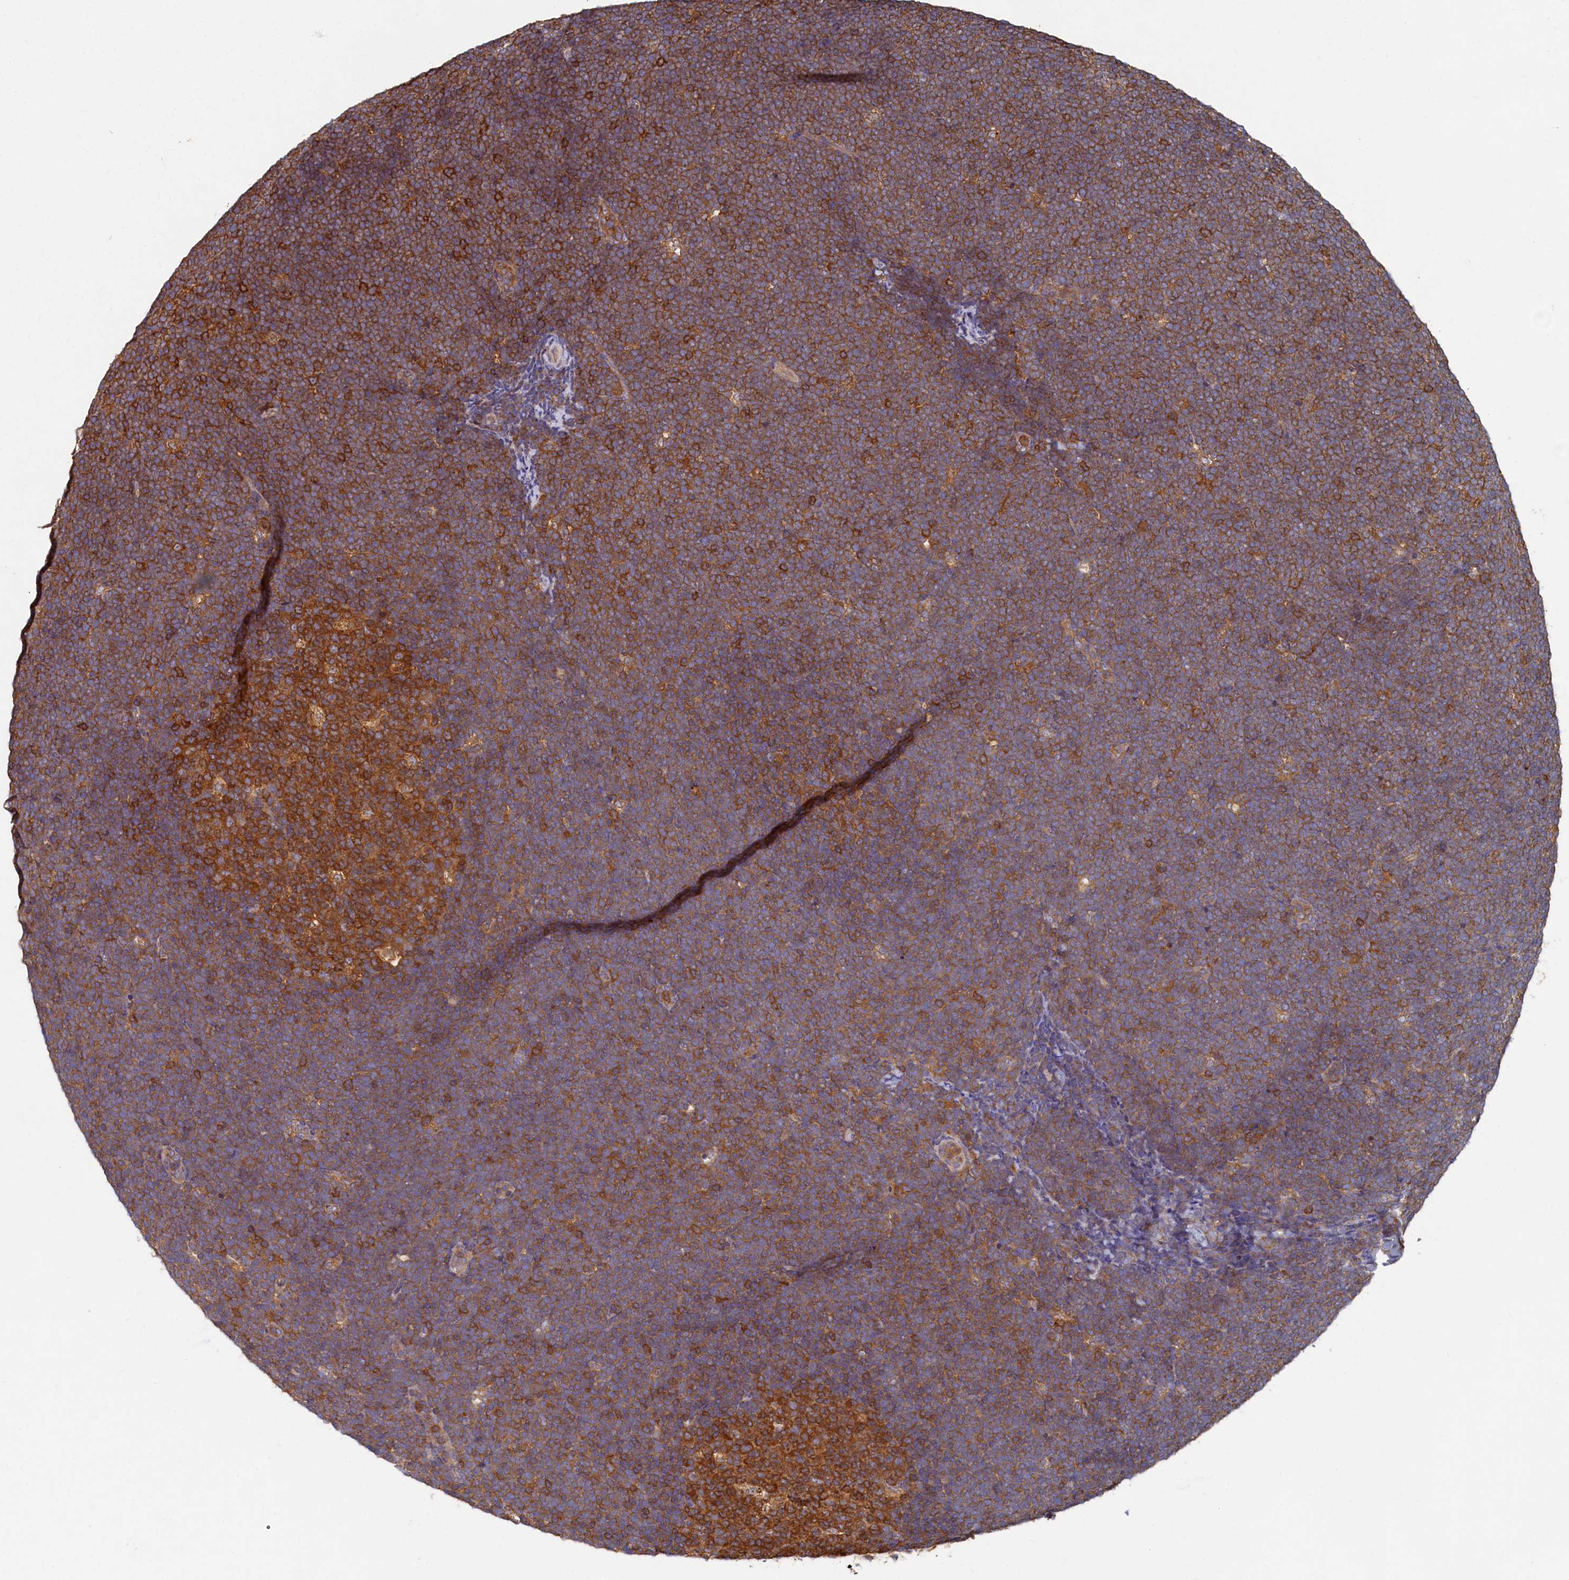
{"staining": {"intensity": "moderate", "quantity": ">75%", "location": "cytoplasmic/membranous"}, "tissue": "lymphoma", "cell_type": "Tumor cells", "image_type": "cancer", "snomed": [{"axis": "morphology", "description": "Malignant lymphoma, non-Hodgkin's type, High grade"}, {"axis": "topography", "description": "Lymph node"}], "caption": "Immunohistochemistry (DAB) staining of human malignant lymphoma, non-Hodgkin's type (high-grade) displays moderate cytoplasmic/membranous protein staining in about >75% of tumor cells.", "gene": "TIMM8B", "patient": {"sex": "male", "age": 13}}